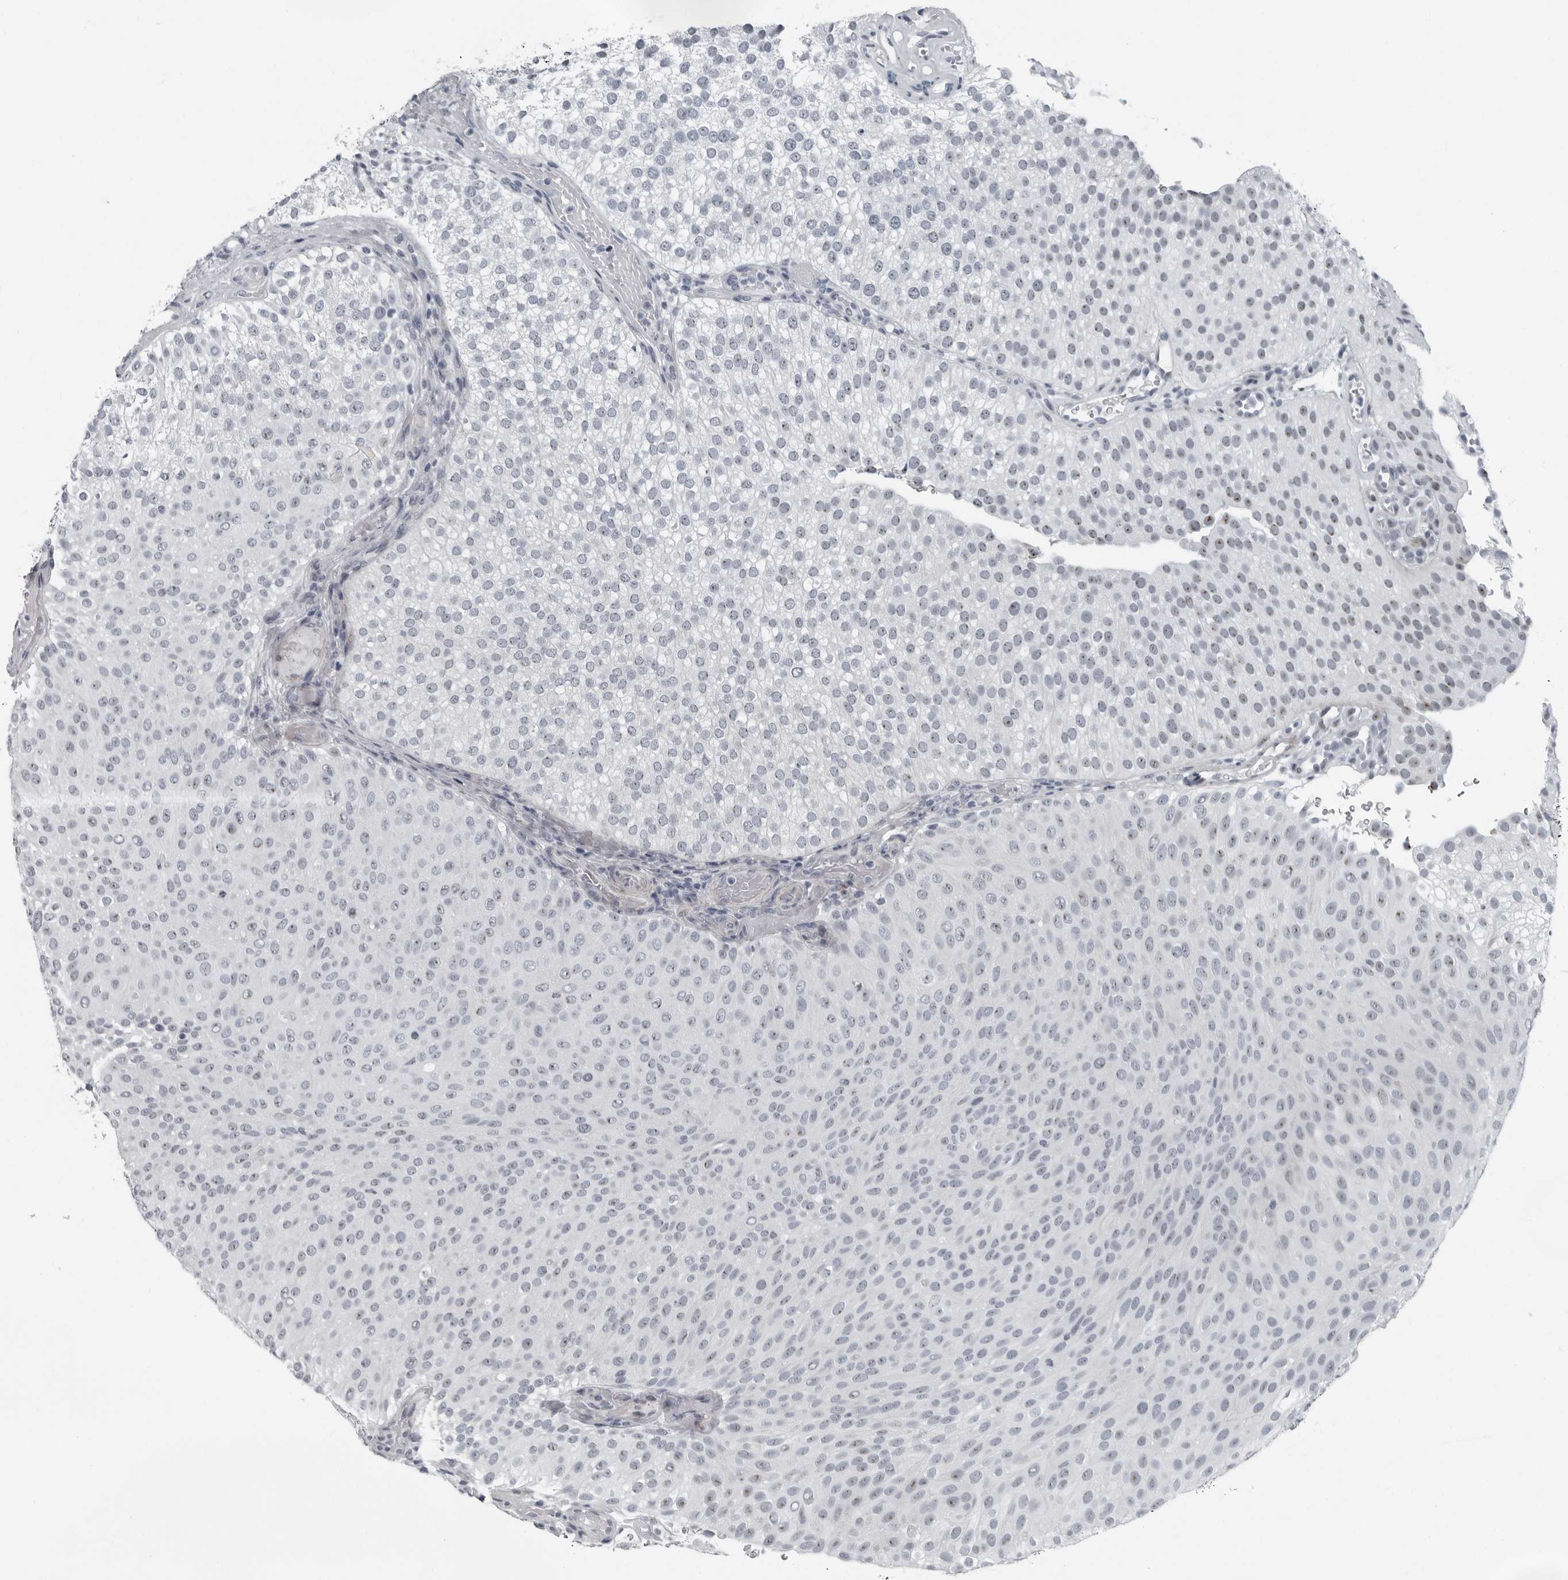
{"staining": {"intensity": "weak", "quantity": "<25%", "location": "nuclear"}, "tissue": "urothelial cancer", "cell_type": "Tumor cells", "image_type": "cancer", "snomed": [{"axis": "morphology", "description": "Urothelial carcinoma, Low grade"}, {"axis": "topography", "description": "Urinary bladder"}], "caption": "Immunohistochemistry (IHC) micrograph of urothelial cancer stained for a protein (brown), which displays no positivity in tumor cells. (Stains: DAB (3,3'-diaminobenzidine) immunohistochemistry with hematoxylin counter stain, Microscopy: brightfield microscopy at high magnification).", "gene": "PDCD11", "patient": {"sex": "male", "age": 78}}